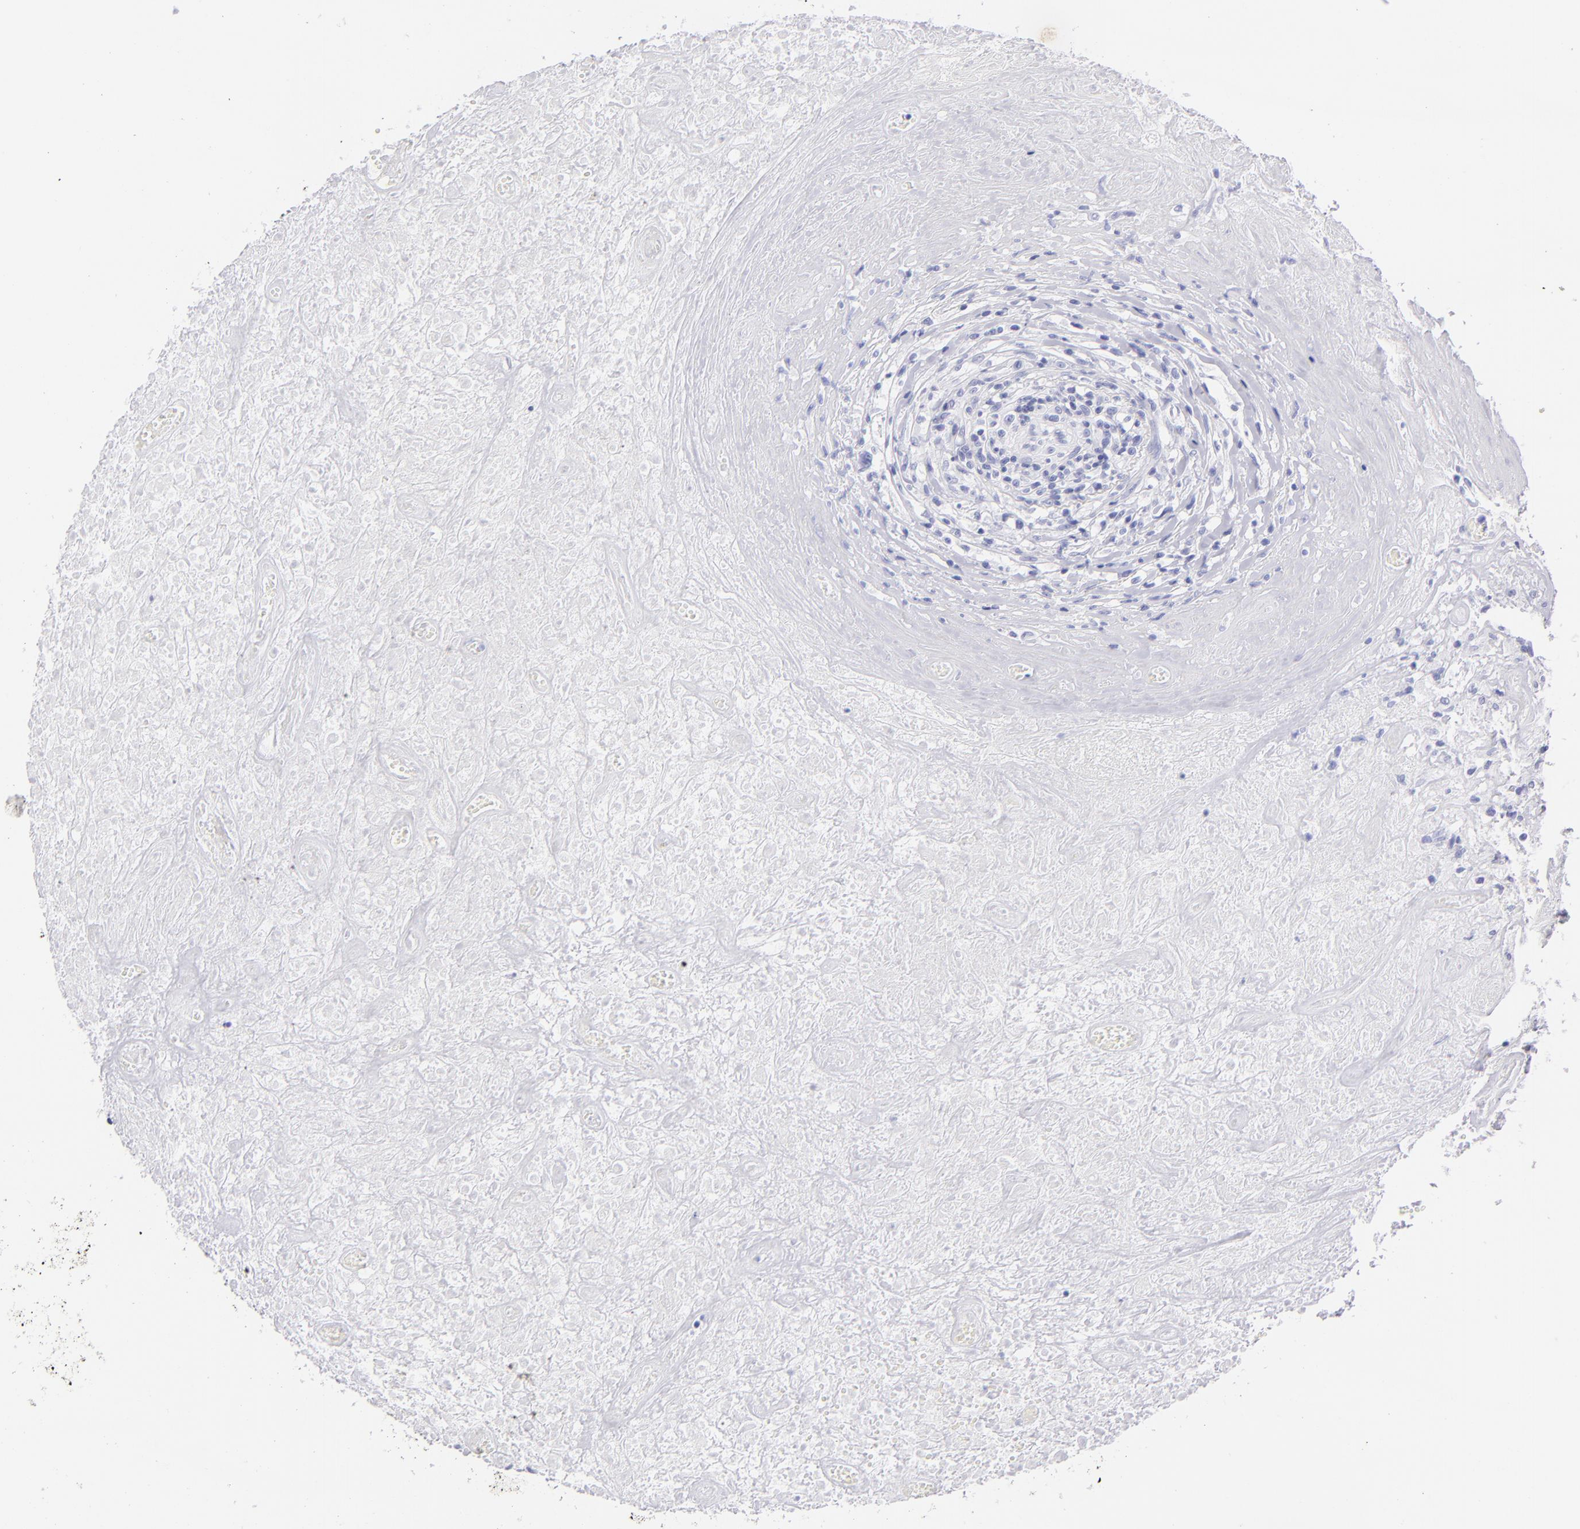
{"staining": {"intensity": "negative", "quantity": "none", "location": "none"}, "tissue": "lymphoma", "cell_type": "Tumor cells", "image_type": "cancer", "snomed": [{"axis": "morphology", "description": "Hodgkin's disease, NOS"}, {"axis": "topography", "description": "Lymph node"}], "caption": "High magnification brightfield microscopy of lymphoma stained with DAB (3,3'-diaminobenzidine) (brown) and counterstained with hematoxylin (blue): tumor cells show no significant positivity. (DAB (3,3'-diaminobenzidine) IHC with hematoxylin counter stain).", "gene": "PRPH", "patient": {"sex": "male", "age": 46}}